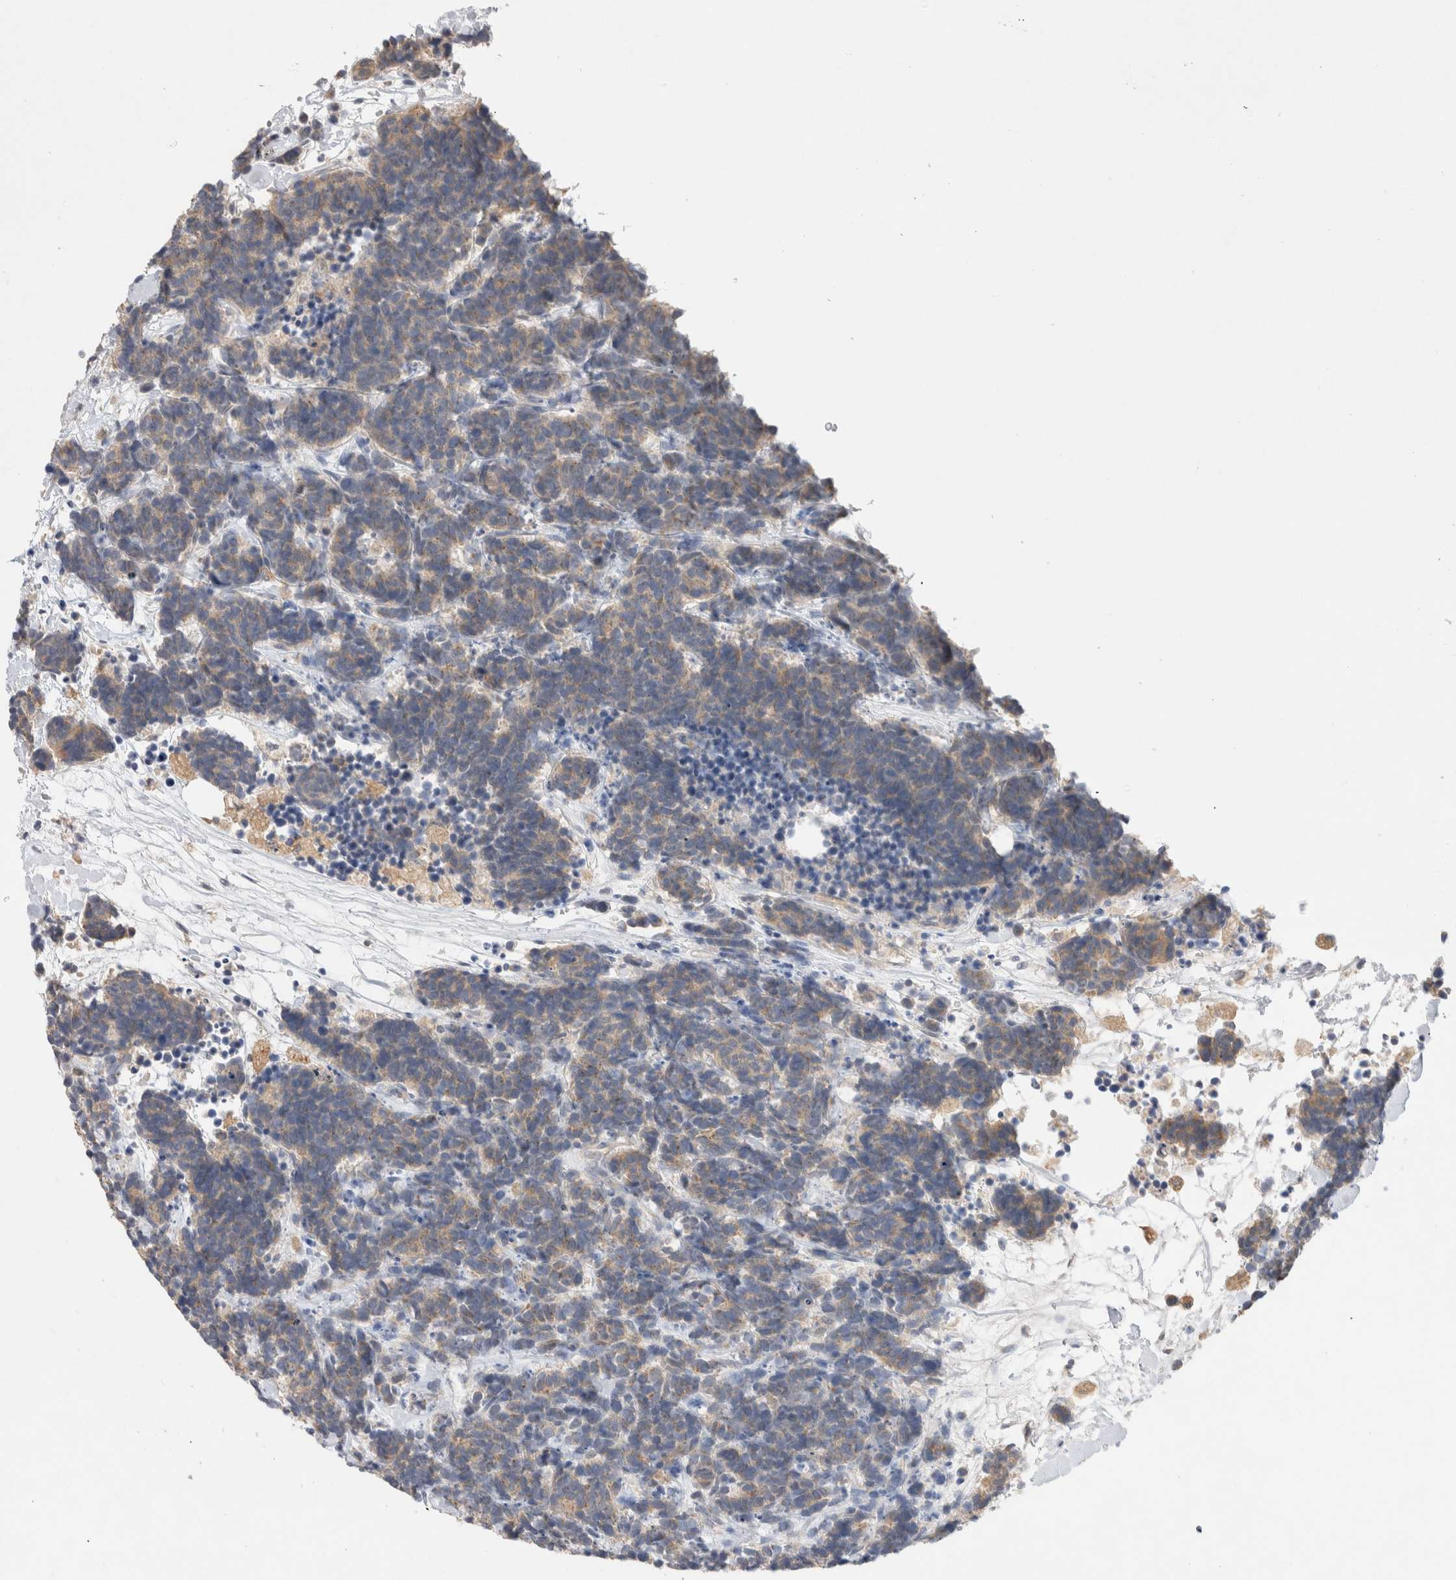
{"staining": {"intensity": "weak", "quantity": ">75%", "location": "cytoplasmic/membranous"}, "tissue": "carcinoid", "cell_type": "Tumor cells", "image_type": "cancer", "snomed": [{"axis": "morphology", "description": "Carcinoma, NOS"}, {"axis": "morphology", "description": "Carcinoid, malignant, NOS"}, {"axis": "topography", "description": "Urinary bladder"}], "caption": "IHC photomicrograph of neoplastic tissue: carcinoid stained using IHC demonstrates low levels of weak protein expression localized specifically in the cytoplasmic/membranous of tumor cells, appearing as a cytoplasmic/membranous brown color.", "gene": "GAS1", "patient": {"sex": "male", "age": 57}}